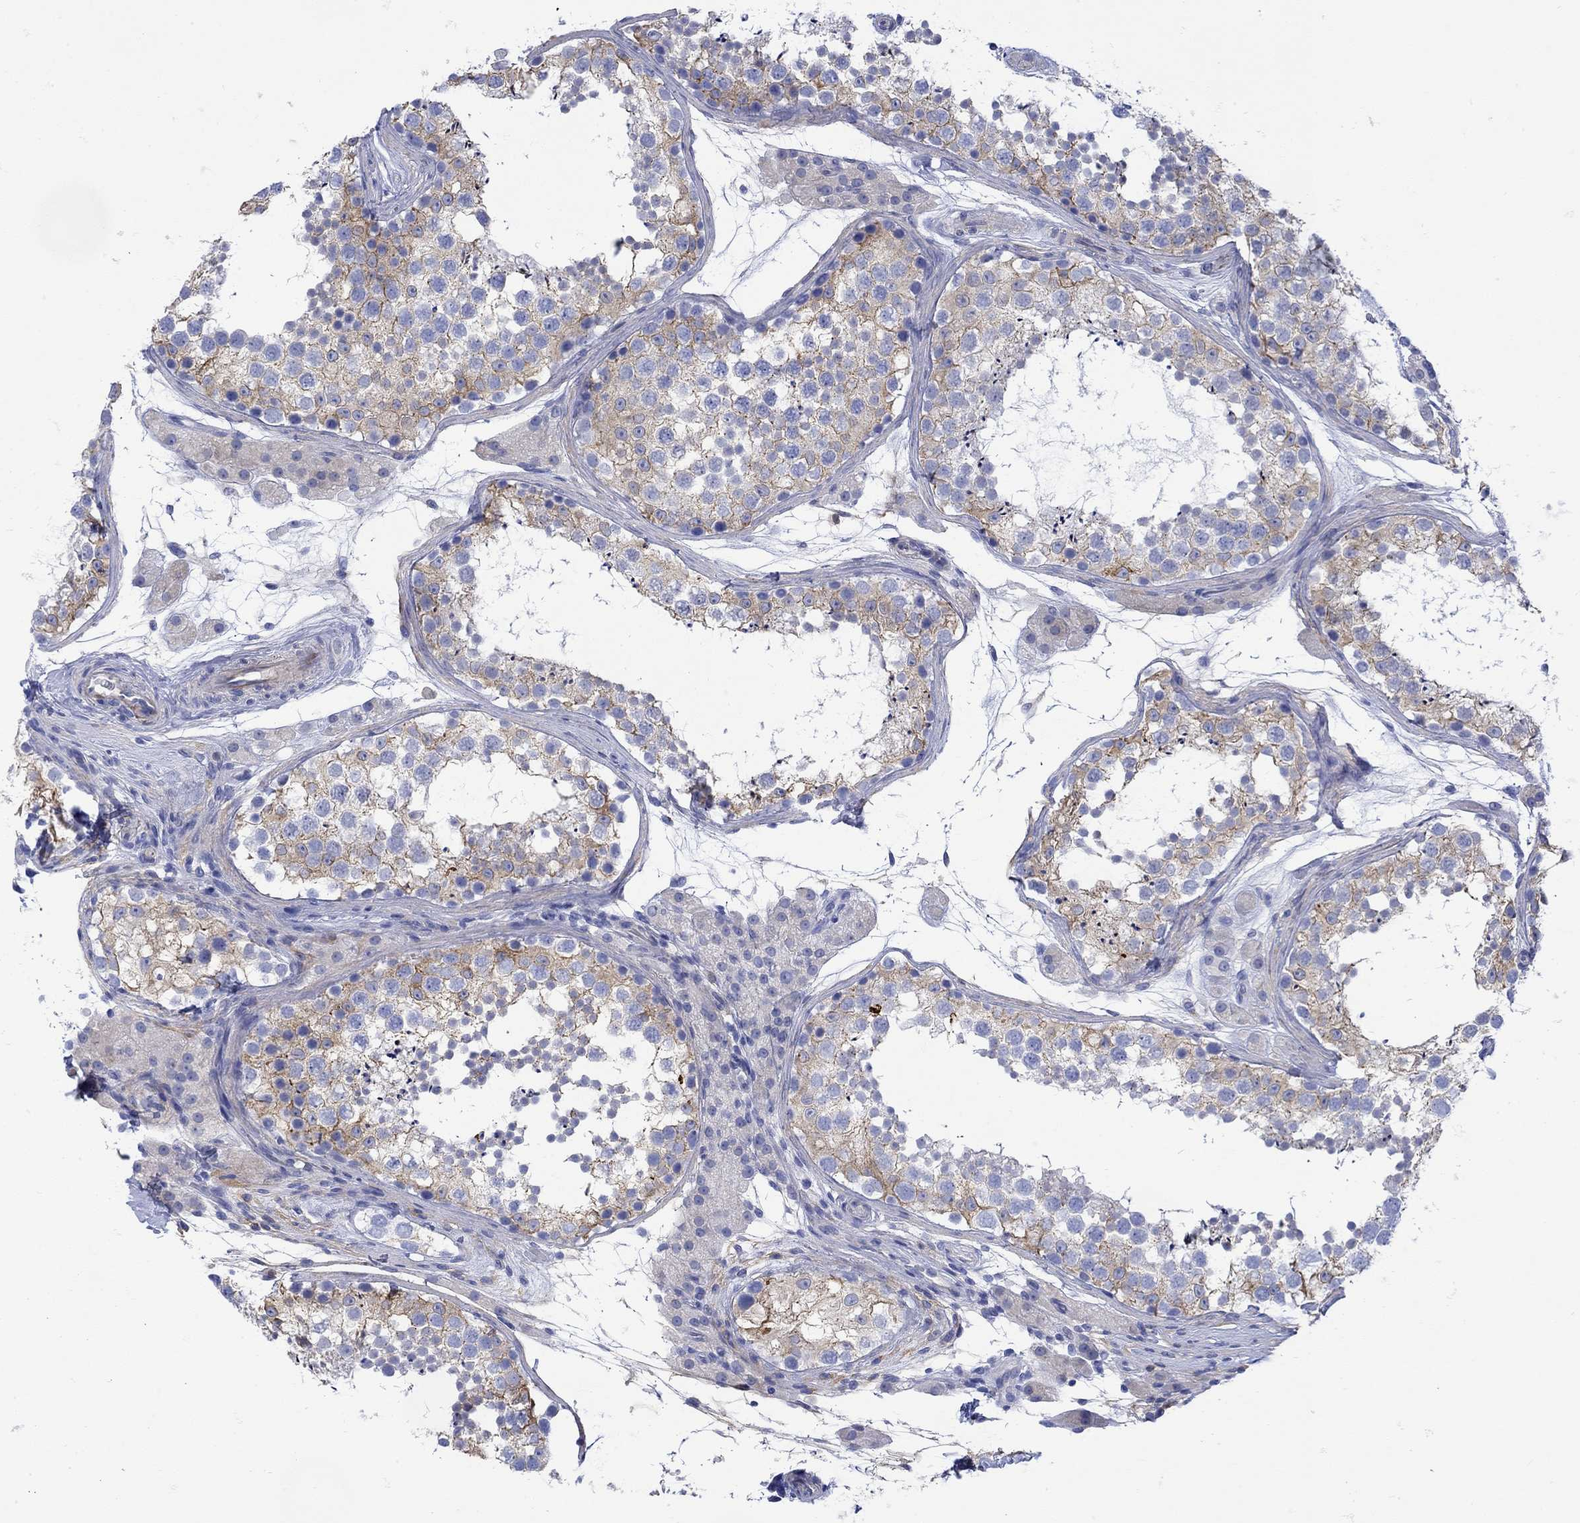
{"staining": {"intensity": "moderate", "quantity": ">75%", "location": "cytoplasmic/membranous"}, "tissue": "testis", "cell_type": "Cells in seminiferous ducts", "image_type": "normal", "snomed": [{"axis": "morphology", "description": "Normal tissue, NOS"}, {"axis": "topography", "description": "Testis"}], "caption": "IHC histopathology image of normal testis: testis stained using immunohistochemistry demonstrates medium levels of moderate protein expression localized specifically in the cytoplasmic/membranous of cells in seminiferous ducts, appearing as a cytoplasmic/membranous brown color.", "gene": "ANKMY1", "patient": {"sex": "male", "age": 41}}